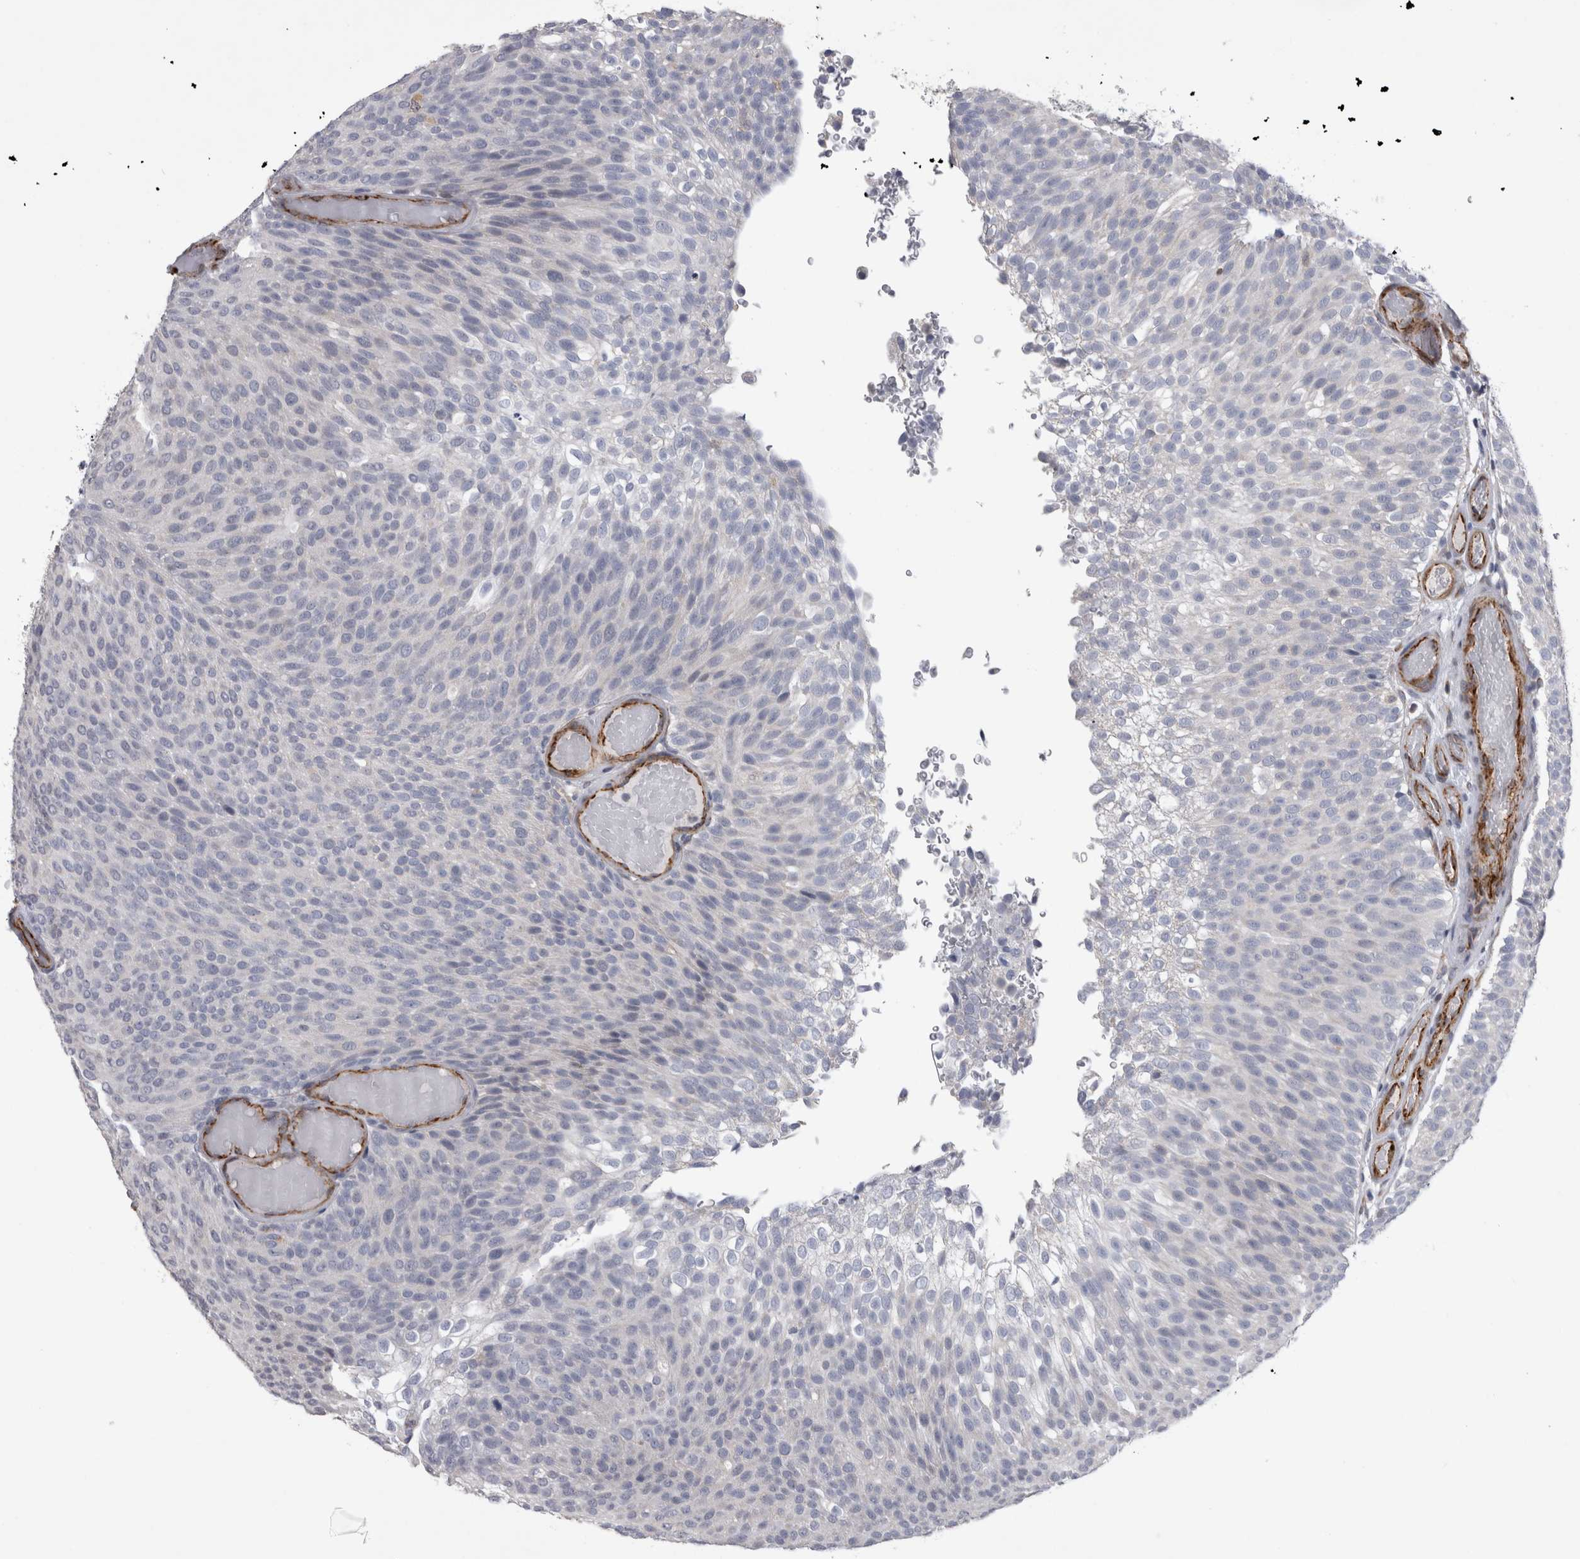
{"staining": {"intensity": "negative", "quantity": "none", "location": "none"}, "tissue": "urothelial cancer", "cell_type": "Tumor cells", "image_type": "cancer", "snomed": [{"axis": "morphology", "description": "Urothelial carcinoma, Low grade"}, {"axis": "topography", "description": "Urinary bladder"}], "caption": "An immunohistochemistry micrograph of urothelial cancer is shown. There is no staining in tumor cells of urothelial cancer.", "gene": "ACOT7", "patient": {"sex": "male", "age": 78}}